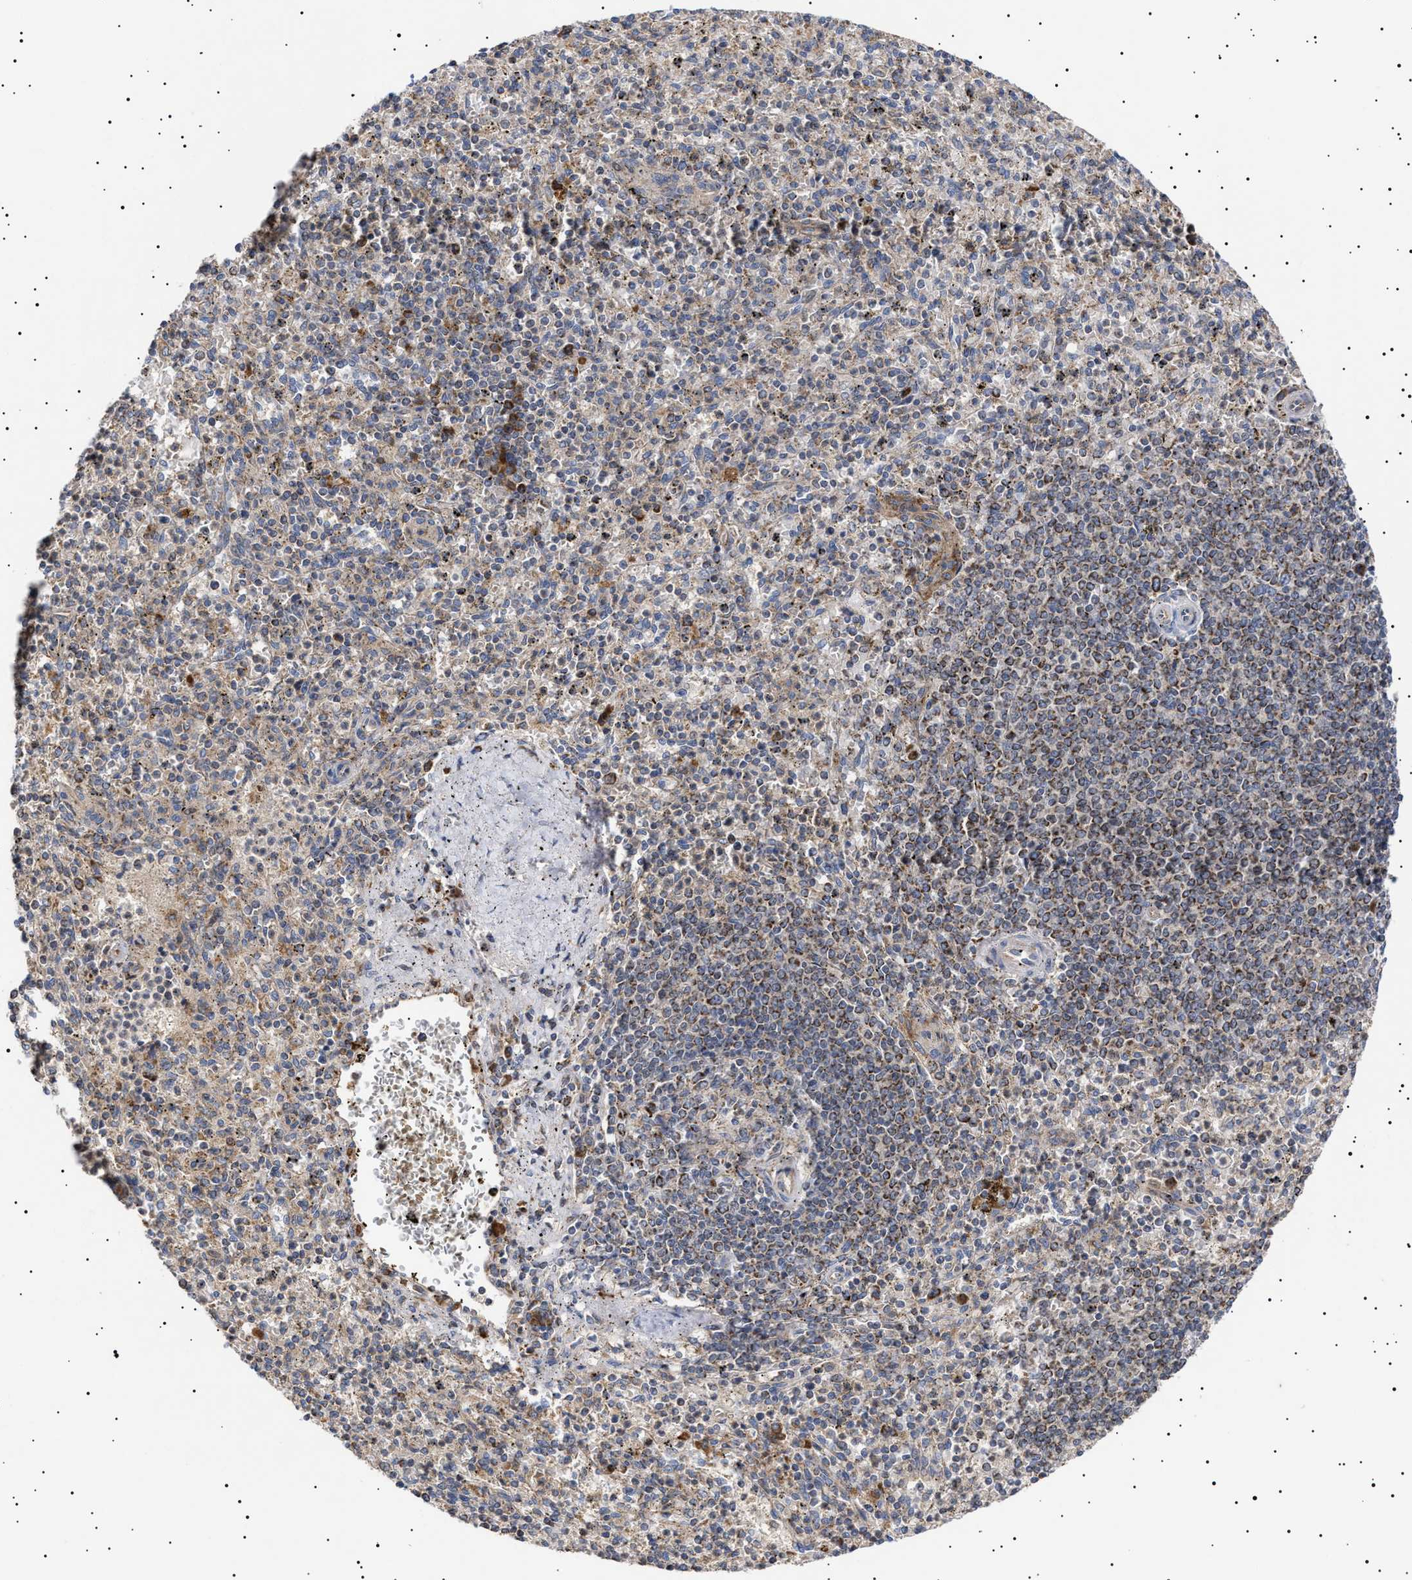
{"staining": {"intensity": "moderate", "quantity": ">75%", "location": "cytoplasmic/membranous"}, "tissue": "spleen", "cell_type": "Cells in red pulp", "image_type": "normal", "snomed": [{"axis": "morphology", "description": "Normal tissue, NOS"}, {"axis": "topography", "description": "Spleen"}], "caption": "Immunohistochemistry (DAB (3,3'-diaminobenzidine)) staining of normal human spleen exhibits moderate cytoplasmic/membranous protein positivity in approximately >75% of cells in red pulp.", "gene": "MRPL10", "patient": {"sex": "male", "age": 72}}